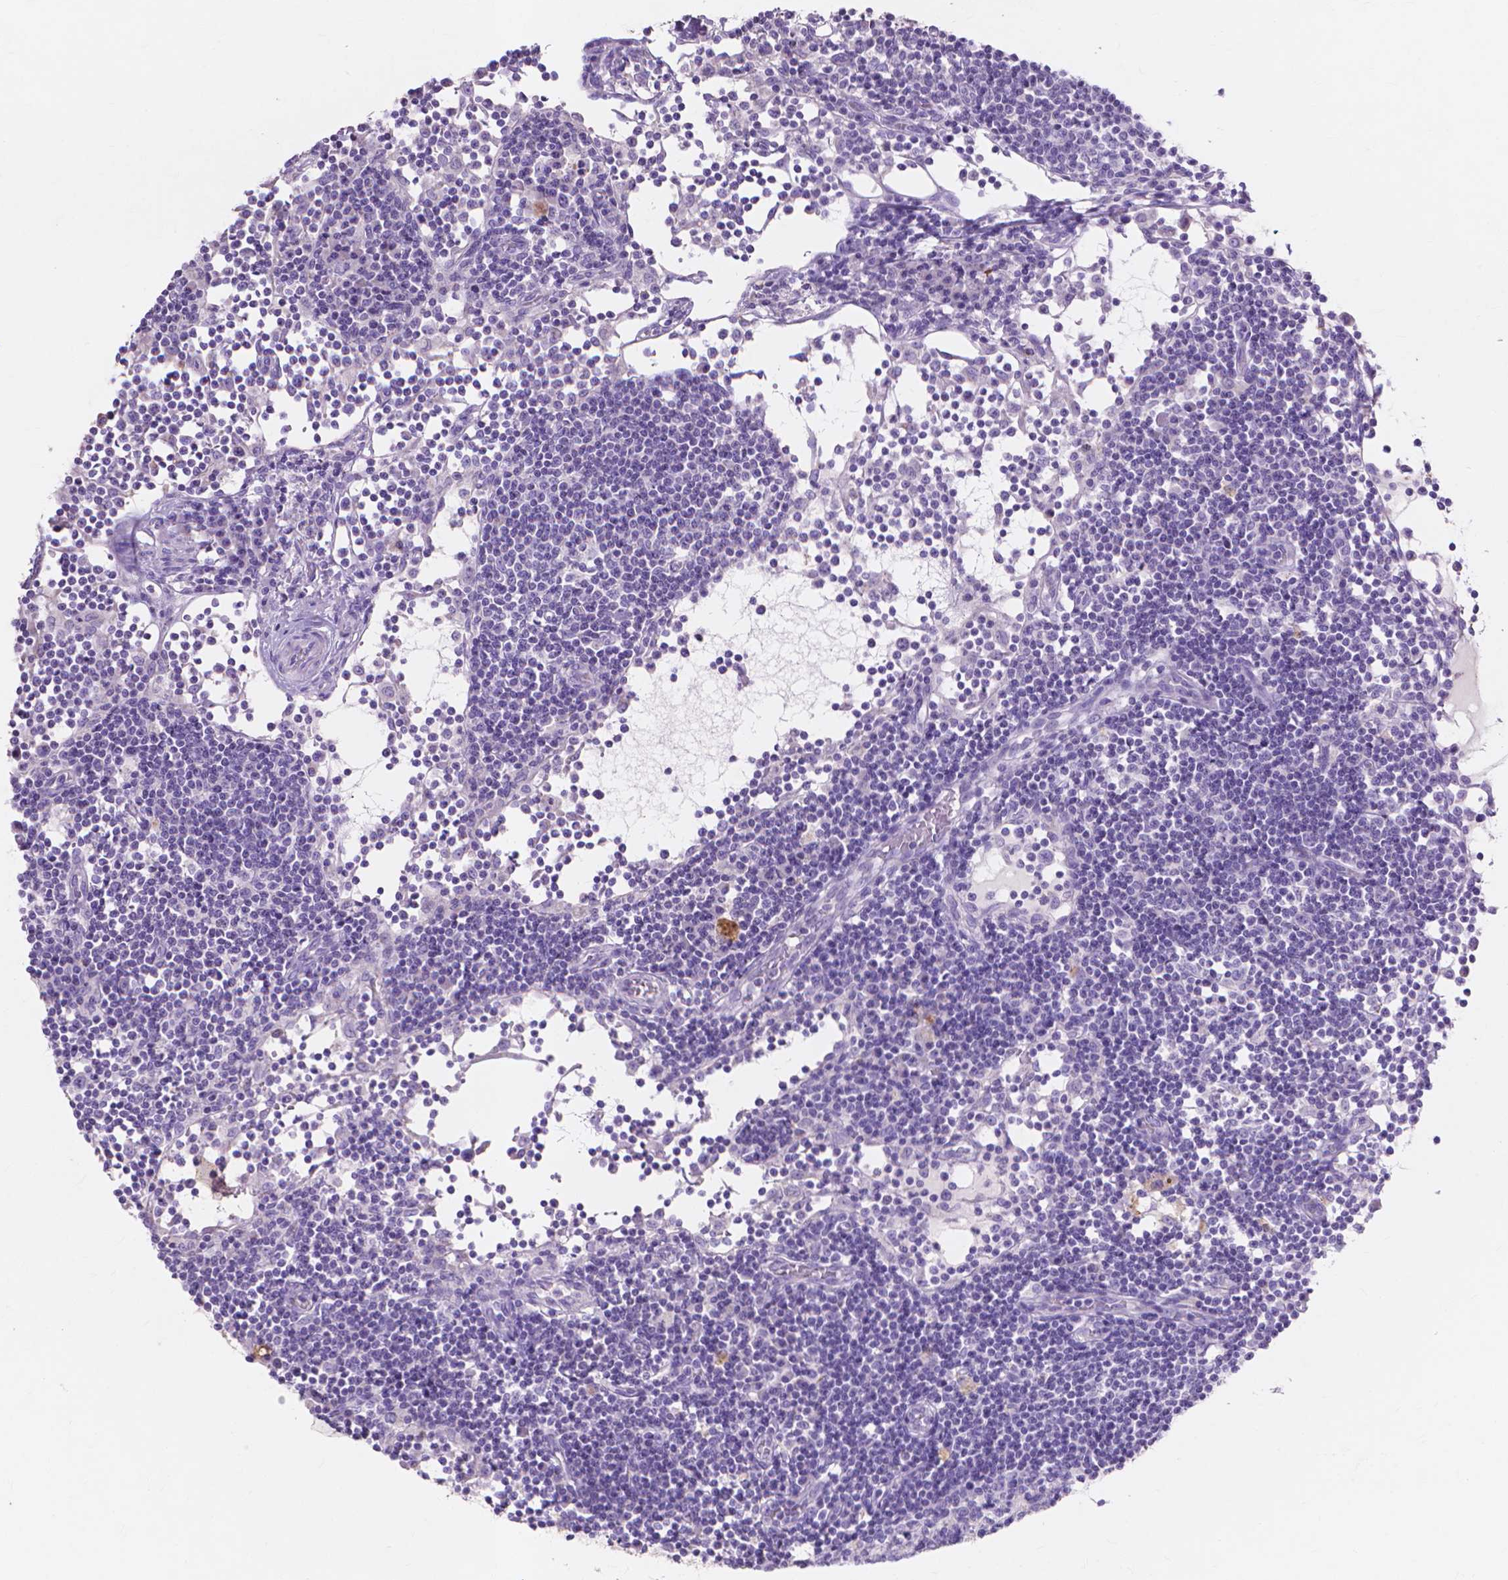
{"staining": {"intensity": "negative", "quantity": "none", "location": "none"}, "tissue": "lymph node", "cell_type": "Germinal center cells", "image_type": "normal", "snomed": [{"axis": "morphology", "description": "Normal tissue, NOS"}, {"axis": "topography", "description": "Lymph node"}], "caption": "This is a micrograph of IHC staining of benign lymph node, which shows no positivity in germinal center cells.", "gene": "MMP11", "patient": {"sex": "female", "age": 72}}